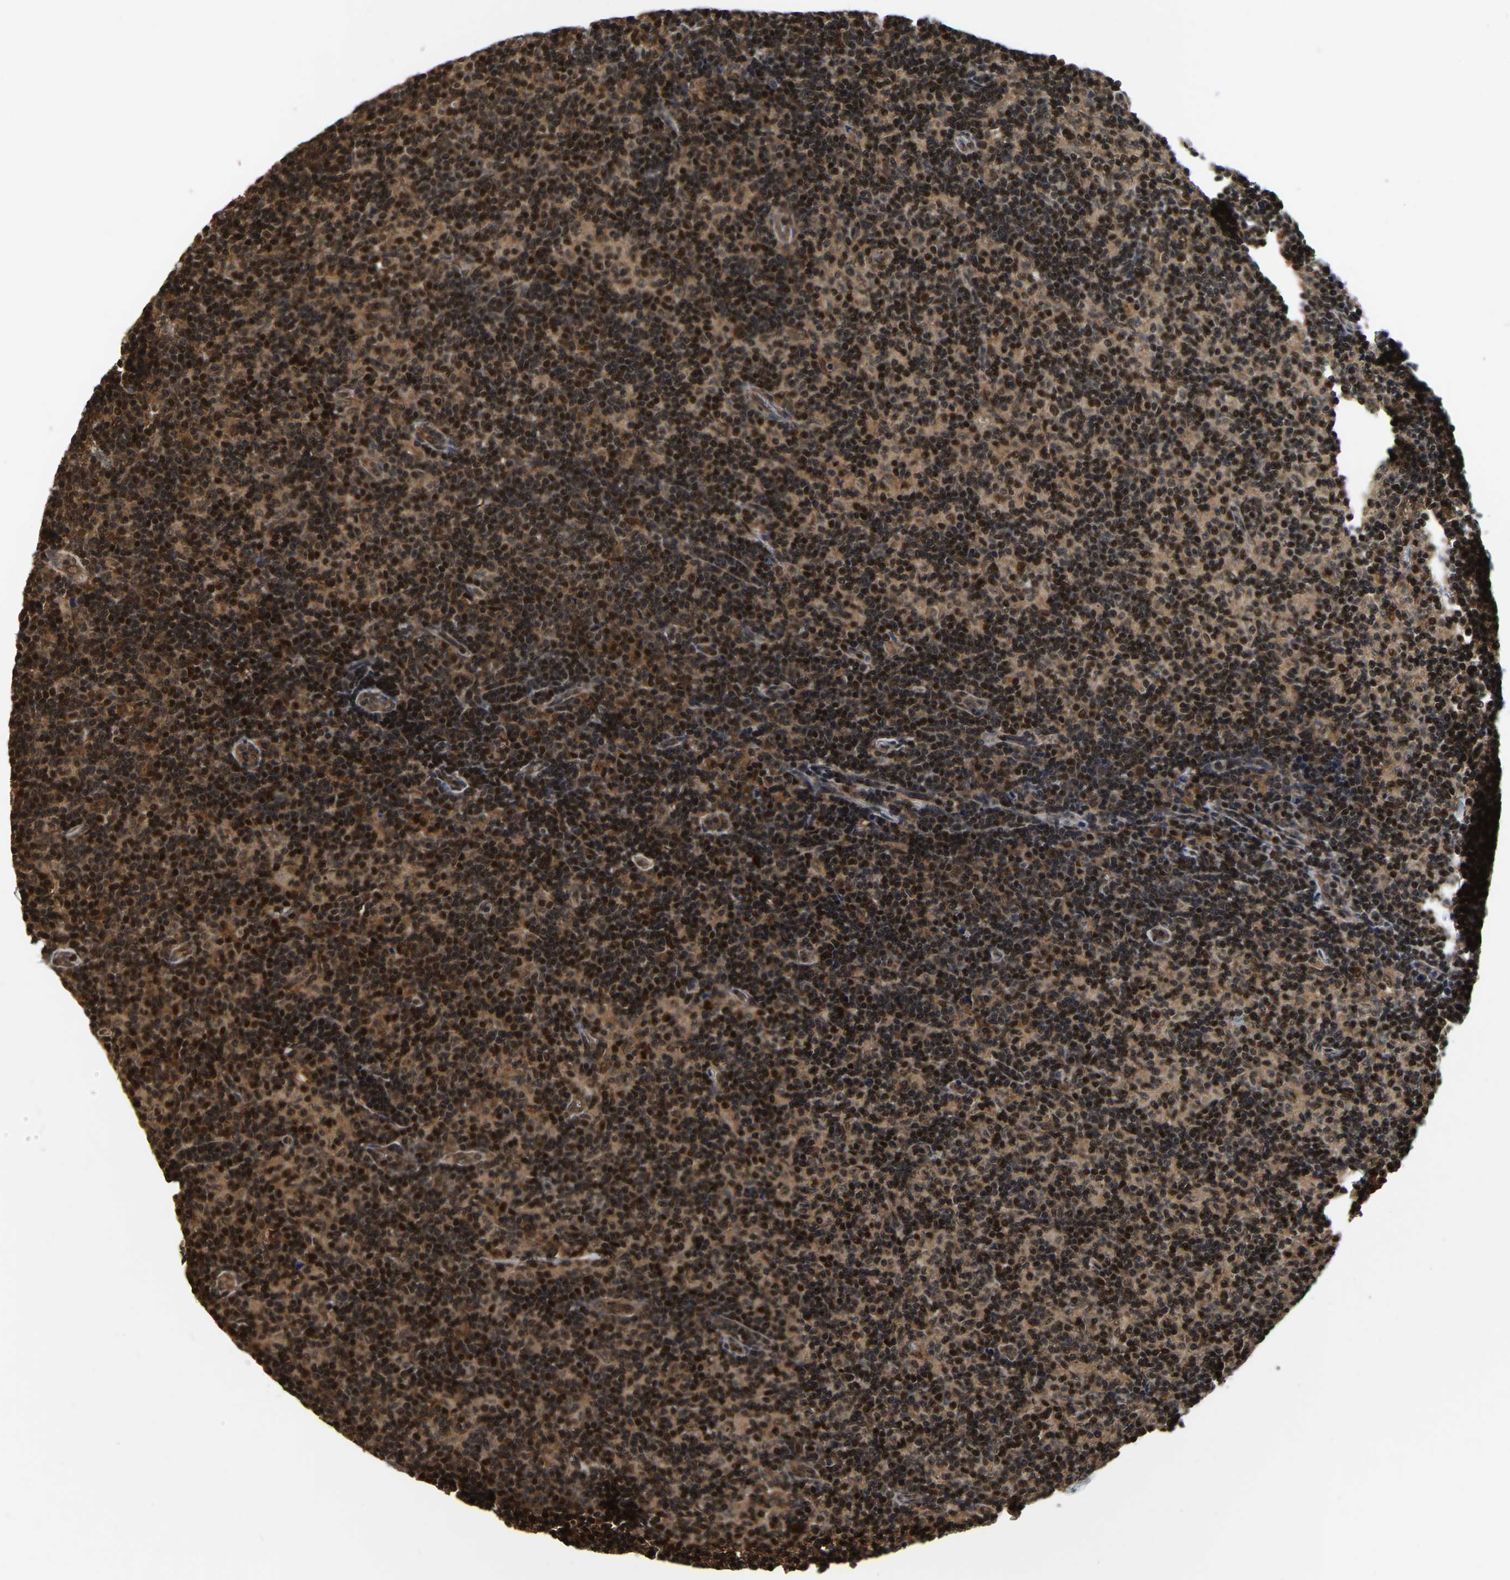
{"staining": {"intensity": "strong", "quantity": ">75%", "location": "cytoplasmic/membranous,nuclear"}, "tissue": "lymph node", "cell_type": "Germinal center cells", "image_type": "normal", "snomed": [{"axis": "morphology", "description": "Normal tissue, NOS"}, {"axis": "morphology", "description": "Inflammation, NOS"}, {"axis": "topography", "description": "Lymph node"}], "caption": "Lymph node stained with DAB (3,3'-diaminobenzidine) immunohistochemistry (IHC) reveals high levels of strong cytoplasmic/membranous,nuclear expression in approximately >75% of germinal center cells. (Brightfield microscopy of DAB IHC at high magnification).", "gene": "CIAO1", "patient": {"sex": "male", "age": 55}}